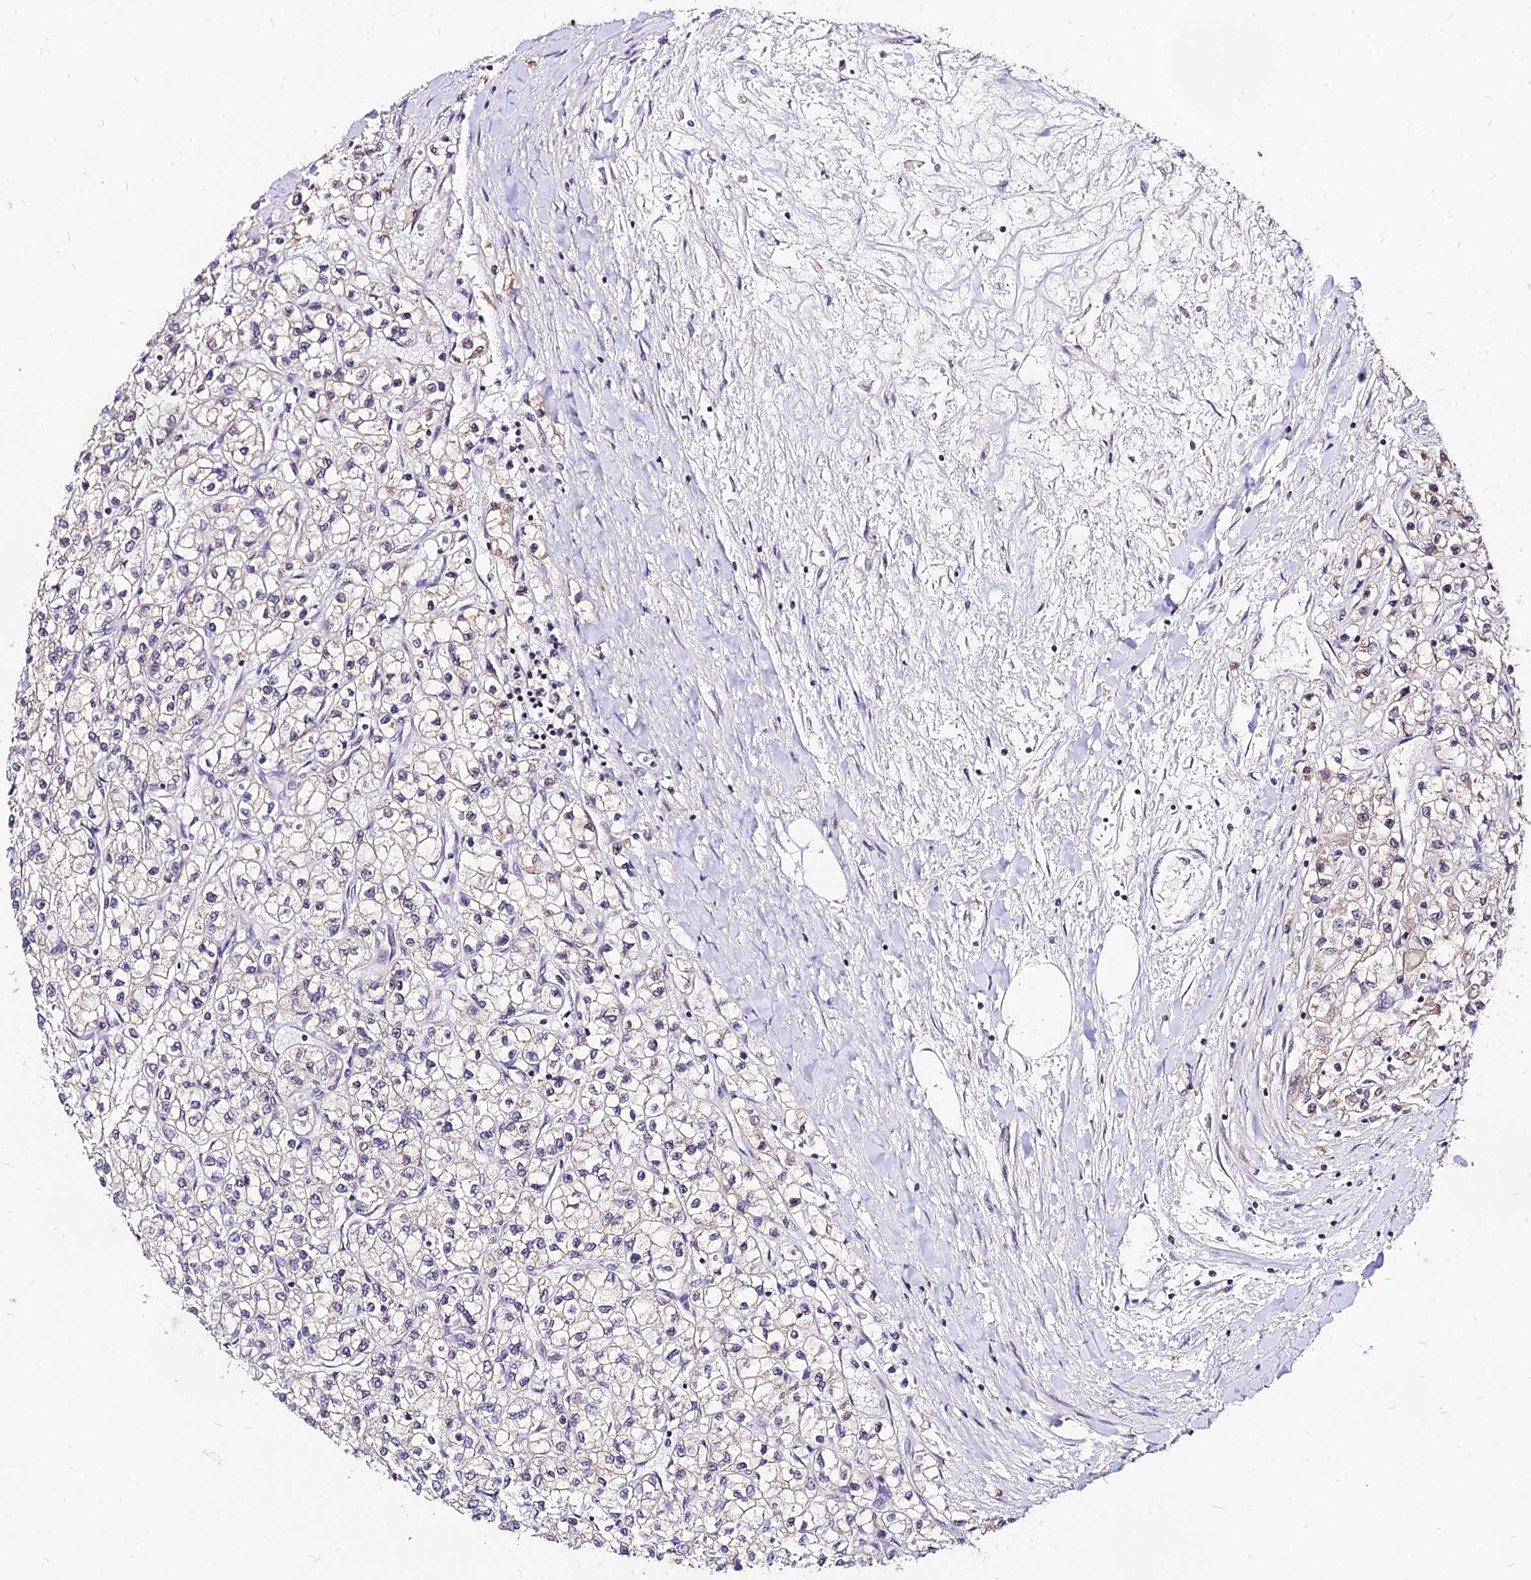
{"staining": {"intensity": "negative", "quantity": "none", "location": "none"}, "tissue": "renal cancer", "cell_type": "Tumor cells", "image_type": "cancer", "snomed": [{"axis": "morphology", "description": "Adenocarcinoma, NOS"}, {"axis": "topography", "description": "Kidney"}], "caption": "IHC of human renal cancer (adenocarcinoma) shows no expression in tumor cells.", "gene": "DDX55", "patient": {"sex": "male", "age": 80}}